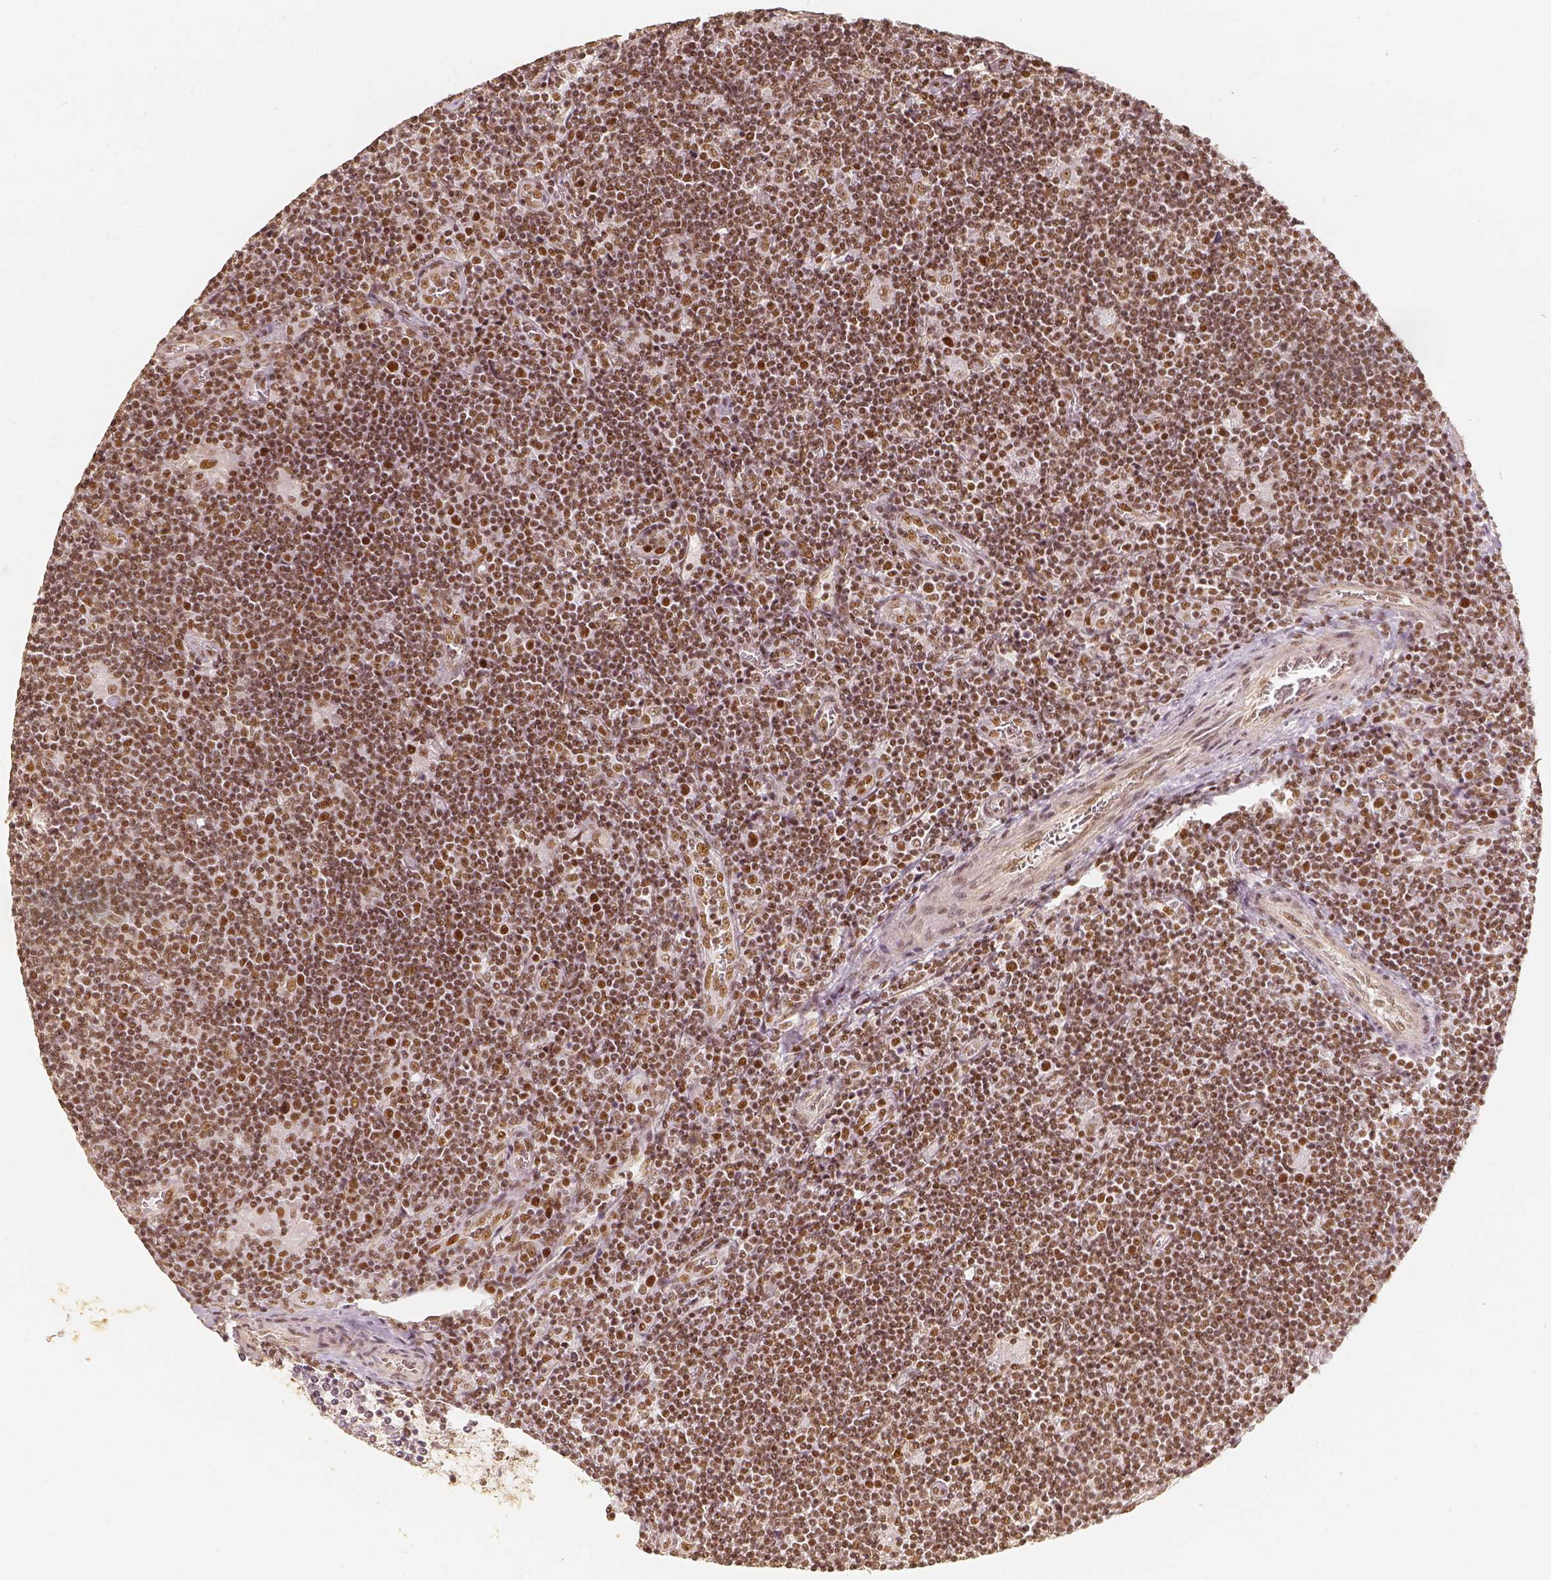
{"staining": {"intensity": "moderate", "quantity": ">75%", "location": "nuclear"}, "tissue": "lymphoma", "cell_type": "Tumor cells", "image_type": "cancer", "snomed": [{"axis": "morphology", "description": "Hodgkin's disease, NOS"}, {"axis": "topography", "description": "Lymph node"}], "caption": "Tumor cells reveal medium levels of moderate nuclear positivity in approximately >75% of cells in Hodgkin's disease.", "gene": "HDAC1", "patient": {"sex": "male", "age": 40}}